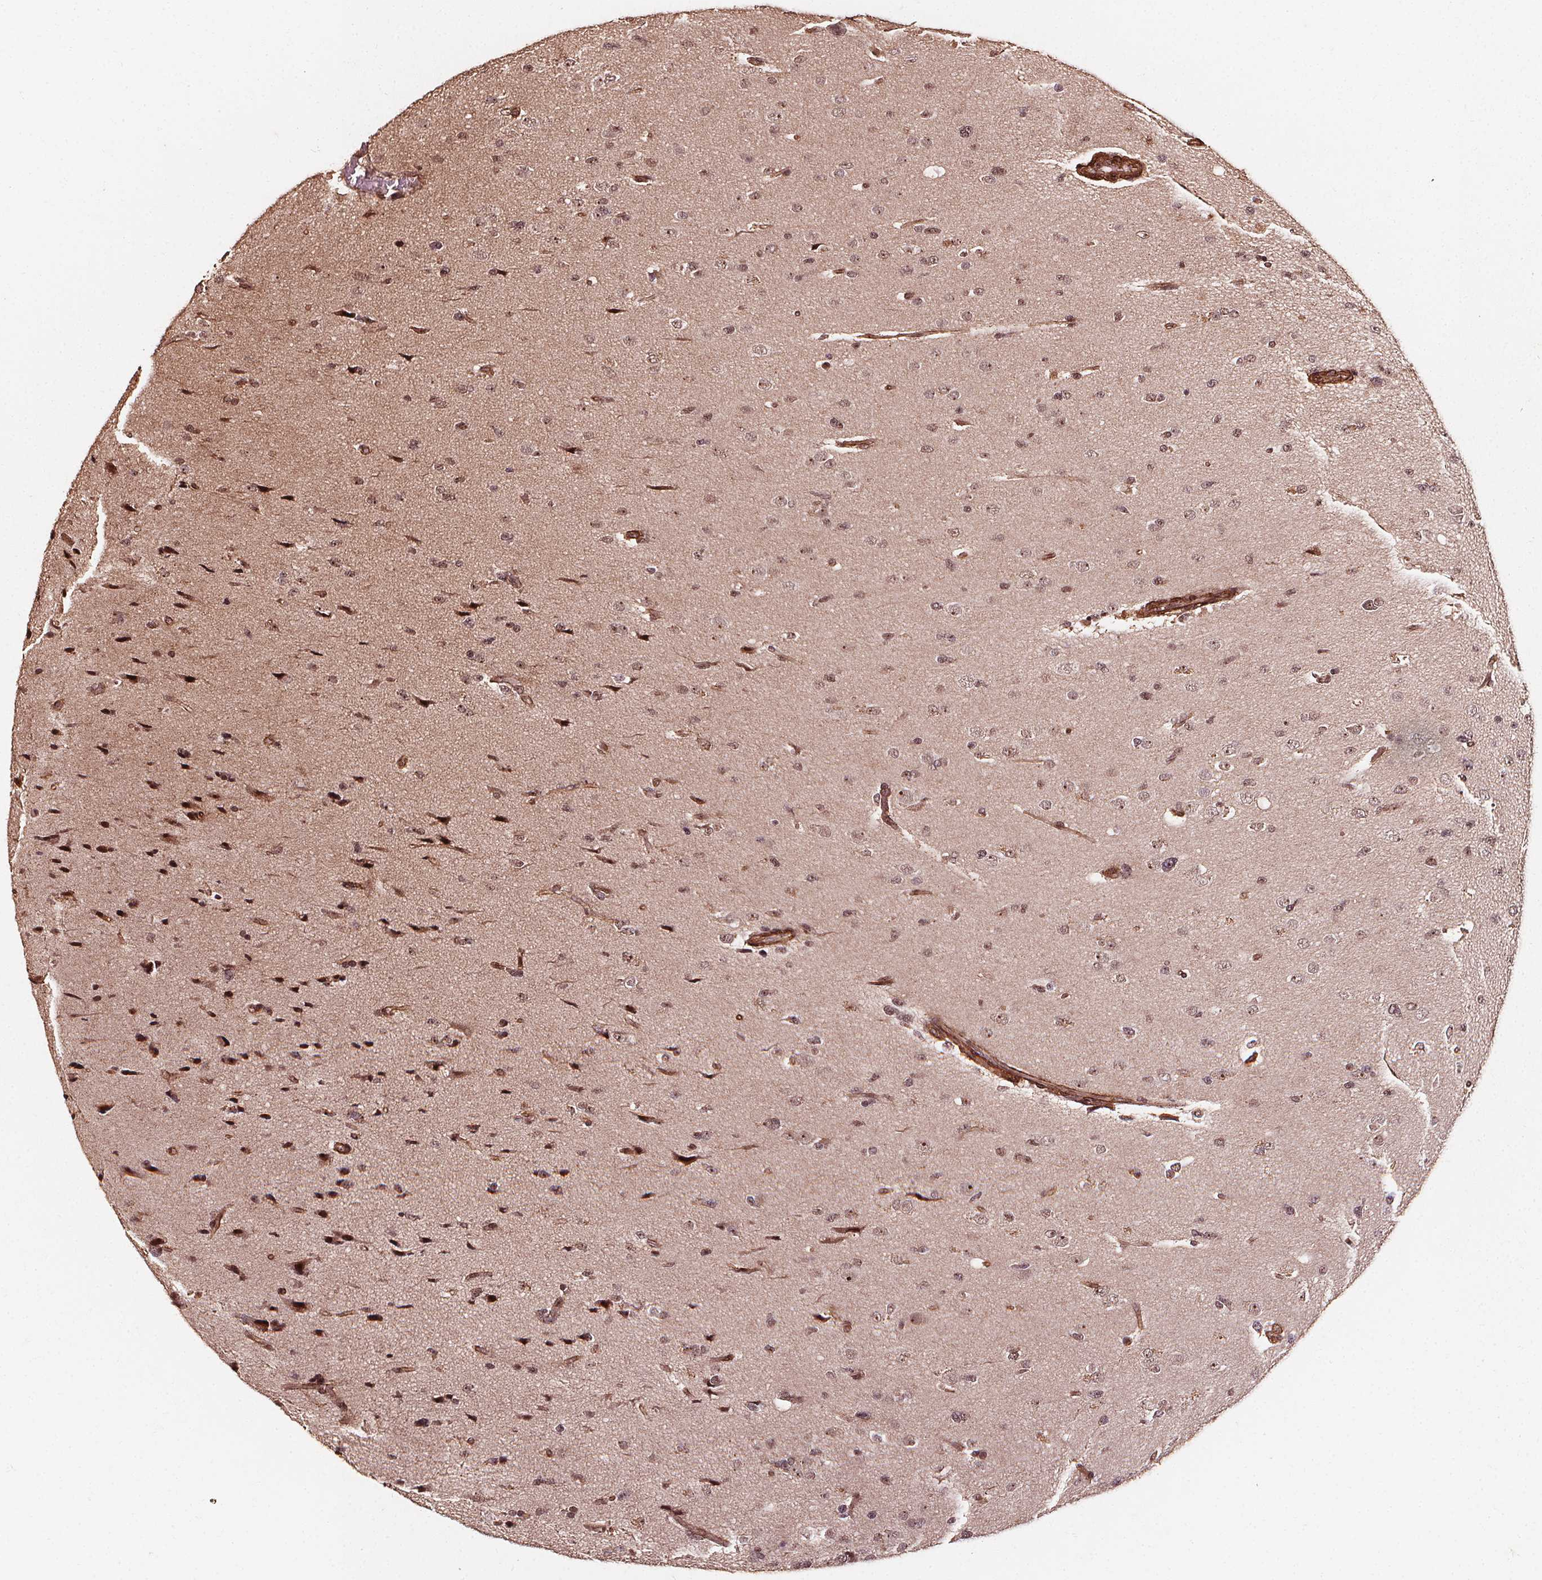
{"staining": {"intensity": "moderate", "quantity": ">75%", "location": "nuclear"}, "tissue": "glioma", "cell_type": "Tumor cells", "image_type": "cancer", "snomed": [{"axis": "morphology", "description": "Glioma, malignant, Low grade"}, {"axis": "topography", "description": "Brain"}], "caption": "Immunohistochemical staining of glioma exhibits medium levels of moderate nuclear expression in approximately >75% of tumor cells. The staining is performed using DAB (3,3'-diaminobenzidine) brown chromogen to label protein expression. The nuclei are counter-stained blue using hematoxylin.", "gene": "EXOSC9", "patient": {"sex": "female", "age": 55}}